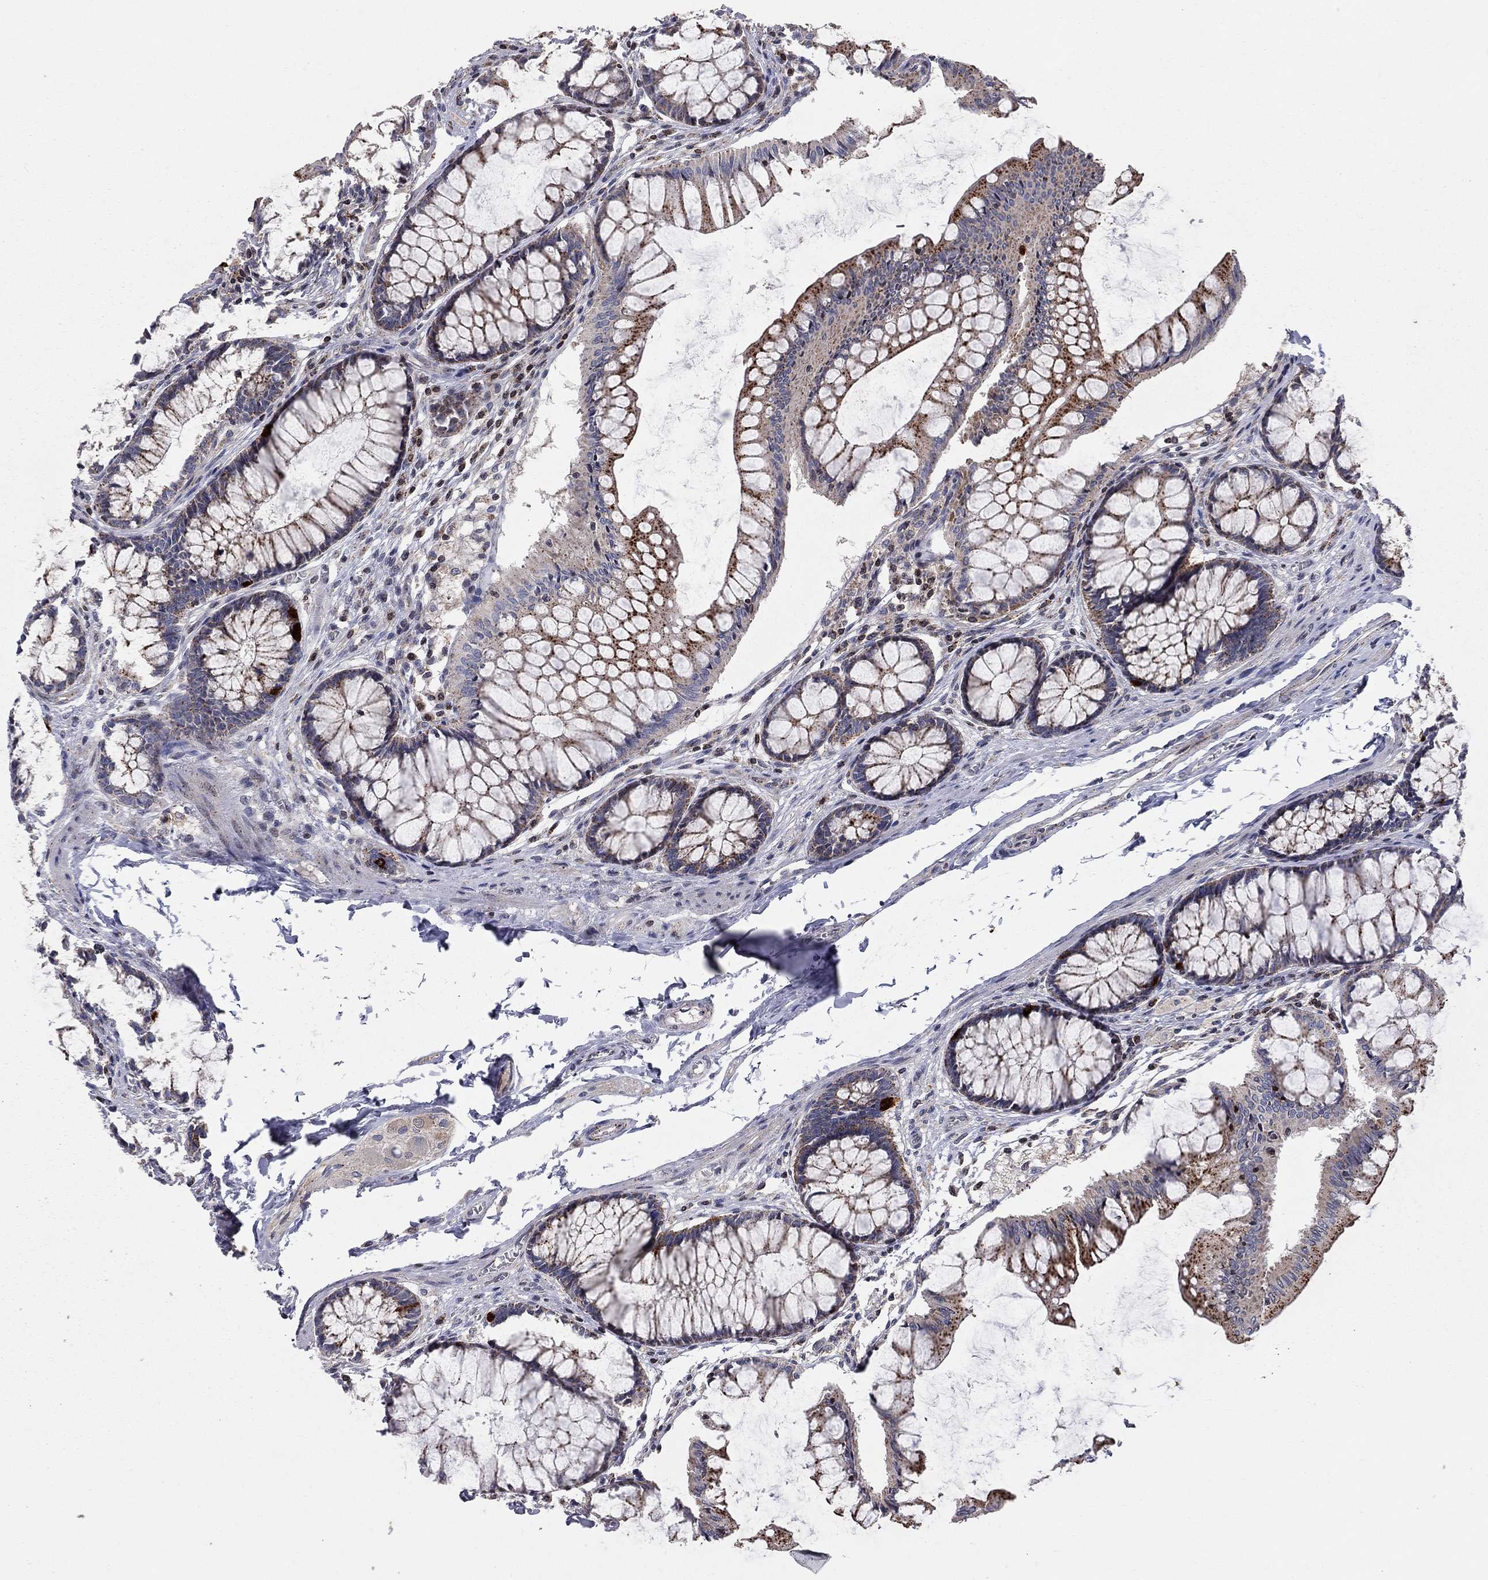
{"staining": {"intensity": "negative", "quantity": "none", "location": "none"}, "tissue": "colon", "cell_type": "Endothelial cells", "image_type": "normal", "snomed": [{"axis": "morphology", "description": "Normal tissue, NOS"}, {"axis": "topography", "description": "Colon"}], "caption": "The immunohistochemistry (IHC) image has no significant expression in endothelial cells of colon.", "gene": "ERN2", "patient": {"sex": "female", "age": 65}}